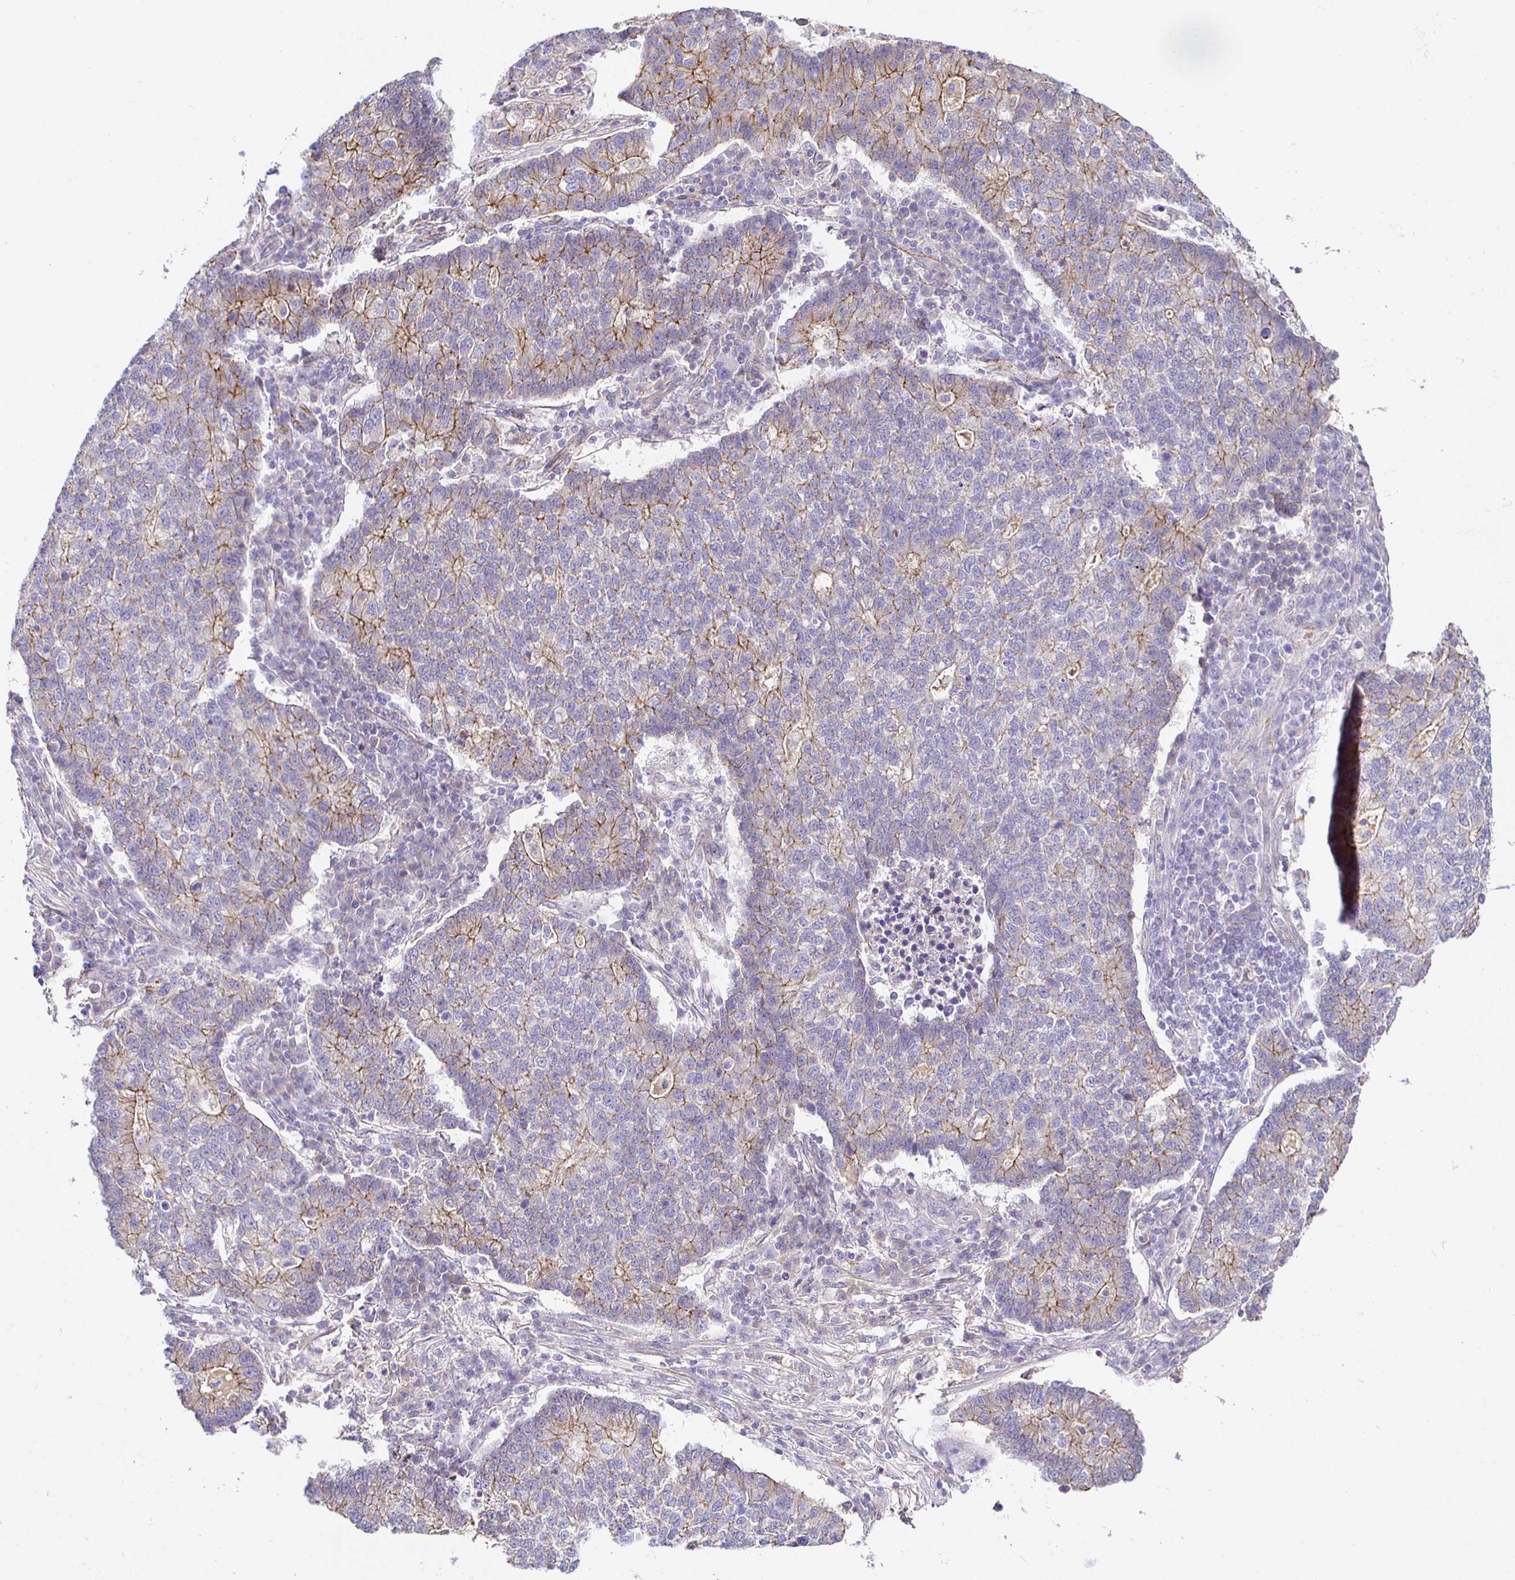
{"staining": {"intensity": "moderate", "quantity": "<25%", "location": "cytoplasmic/membranous"}, "tissue": "lung cancer", "cell_type": "Tumor cells", "image_type": "cancer", "snomed": [{"axis": "morphology", "description": "Adenocarcinoma, NOS"}, {"axis": "topography", "description": "Lung"}], "caption": "Protein staining displays moderate cytoplasmic/membranous expression in approximately <25% of tumor cells in lung cancer (adenocarcinoma). The staining is performed using DAB (3,3'-diaminobenzidine) brown chromogen to label protein expression. The nuclei are counter-stained blue using hematoxylin.", "gene": "PIWIL3", "patient": {"sex": "male", "age": 57}}